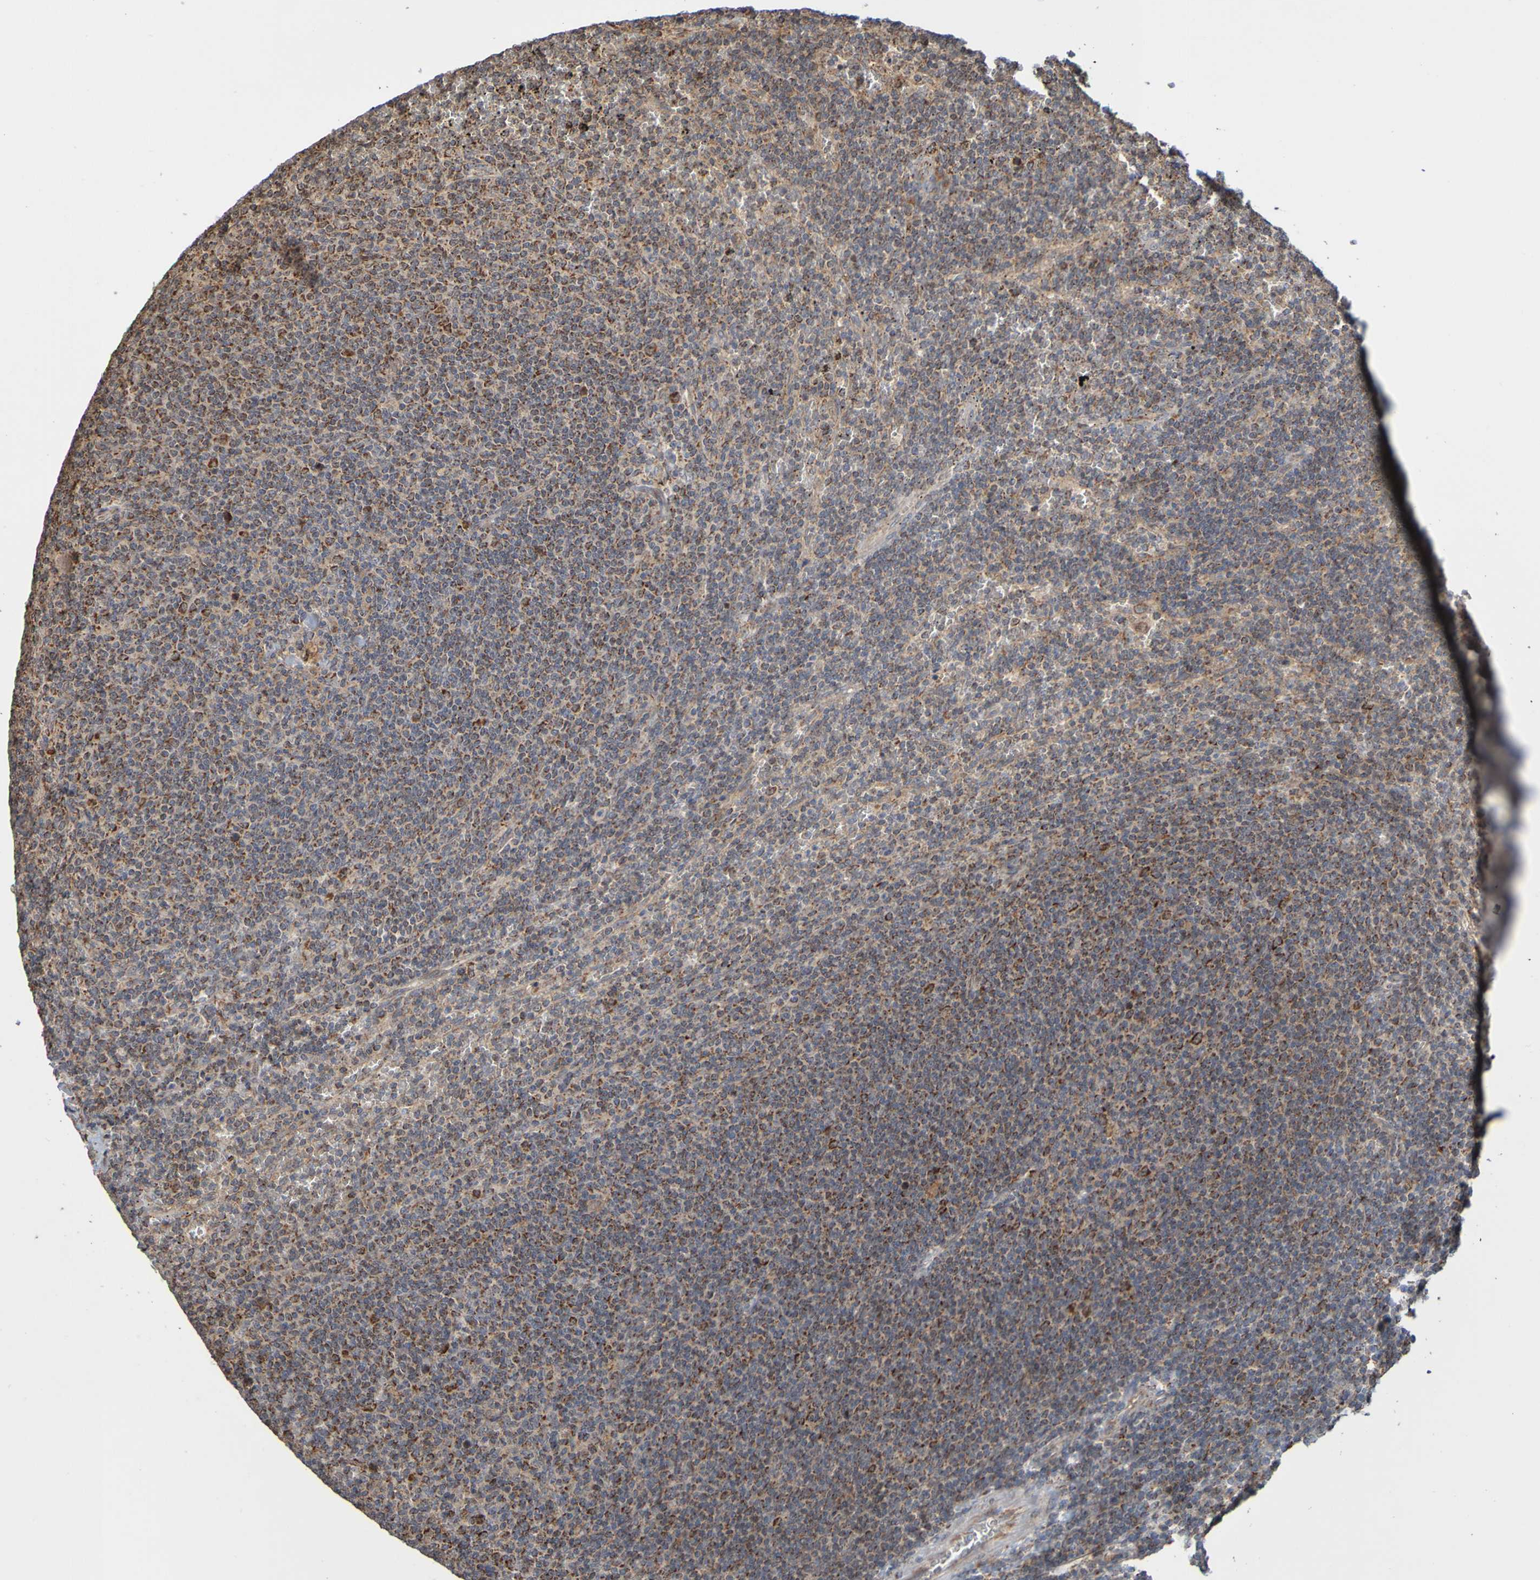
{"staining": {"intensity": "strong", "quantity": ">75%", "location": "cytoplasmic/membranous"}, "tissue": "lymphoma", "cell_type": "Tumor cells", "image_type": "cancer", "snomed": [{"axis": "morphology", "description": "Malignant lymphoma, non-Hodgkin's type, Low grade"}, {"axis": "topography", "description": "Spleen"}], "caption": "Protein staining by immunohistochemistry demonstrates strong cytoplasmic/membranous positivity in about >75% of tumor cells in lymphoma. (DAB (3,3'-diaminobenzidine) IHC with brightfield microscopy, high magnification).", "gene": "TMBIM1", "patient": {"sex": "female", "age": 50}}